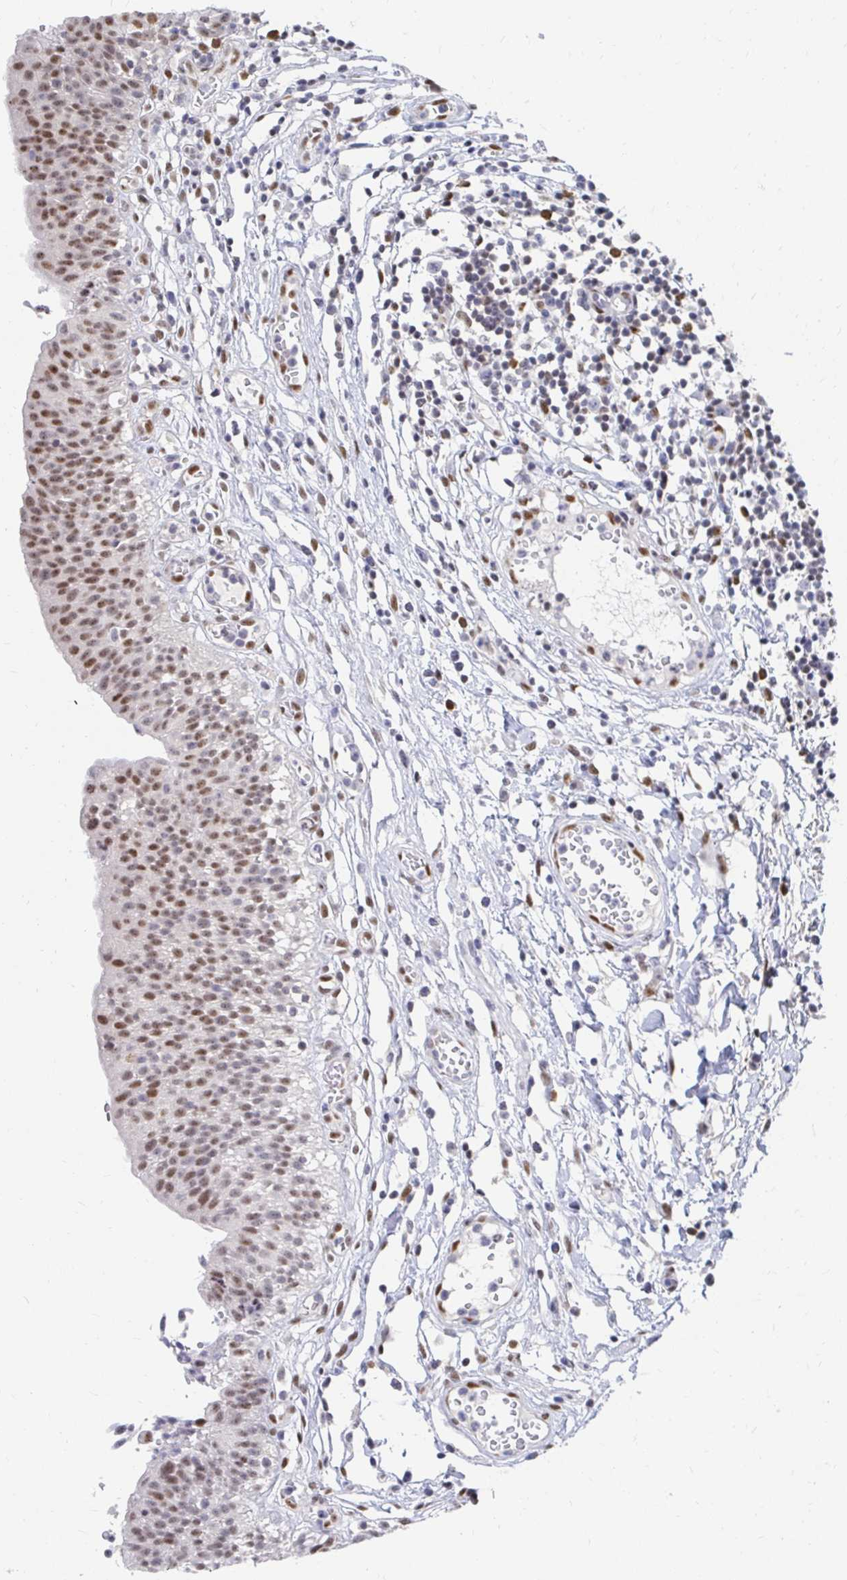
{"staining": {"intensity": "moderate", "quantity": ">75%", "location": "nuclear"}, "tissue": "urinary bladder", "cell_type": "Urothelial cells", "image_type": "normal", "snomed": [{"axis": "morphology", "description": "Normal tissue, NOS"}, {"axis": "topography", "description": "Urinary bladder"}], "caption": "A high-resolution photomicrograph shows IHC staining of benign urinary bladder, which reveals moderate nuclear positivity in approximately >75% of urothelial cells.", "gene": "CLIC3", "patient": {"sex": "male", "age": 64}}